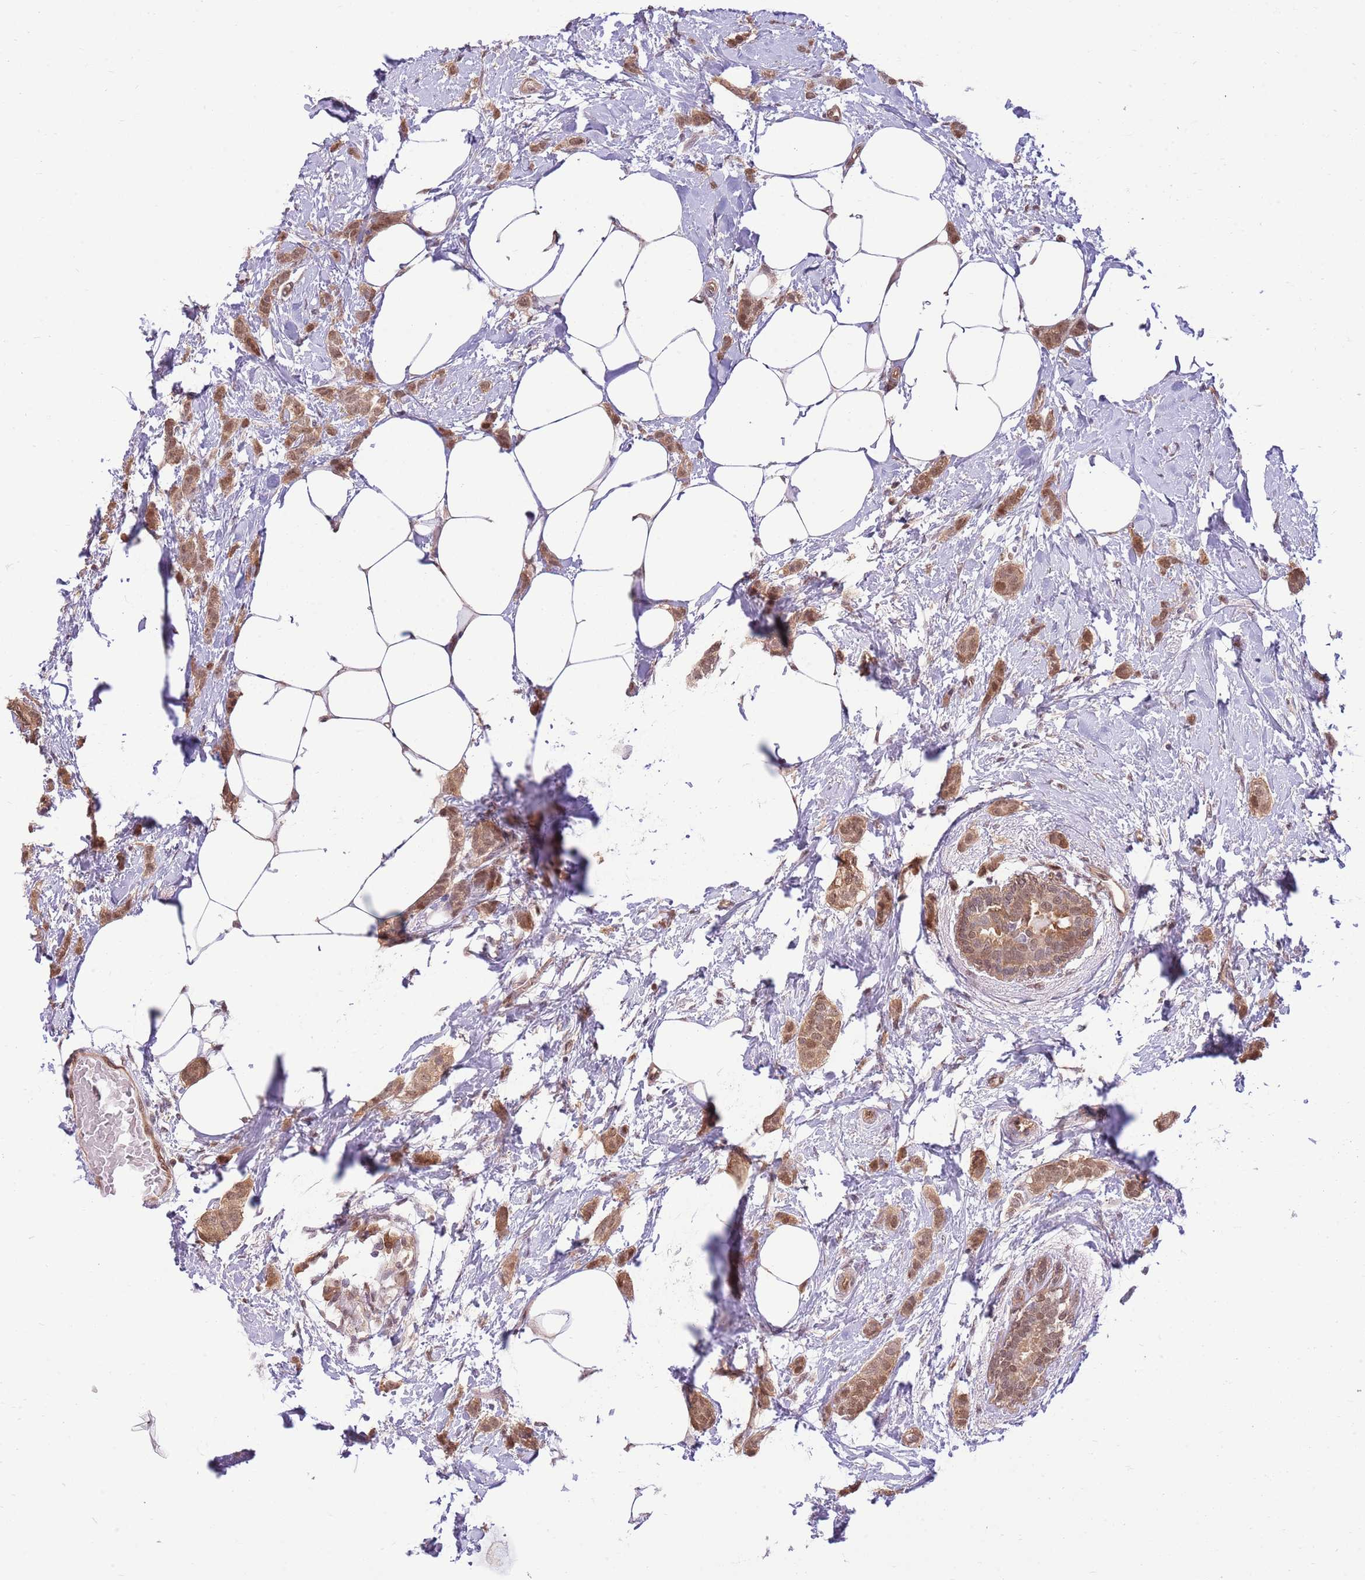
{"staining": {"intensity": "moderate", "quantity": ">75%", "location": "cytoplasmic/membranous,nuclear"}, "tissue": "breast cancer", "cell_type": "Tumor cells", "image_type": "cancer", "snomed": [{"axis": "morphology", "description": "Duct carcinoma"}, {"axis": "topography", "description": "Breast"}], "caption": "Immunohistochemical staining of breast cancer (invasive ductal carcinoma) demonstrates moderate cytoplasmic/membranous and nuclear protein expression in about >75% of tumor cells.", "gene": "NSFL1C", "patient": {"sex": "female", "age": 72}}